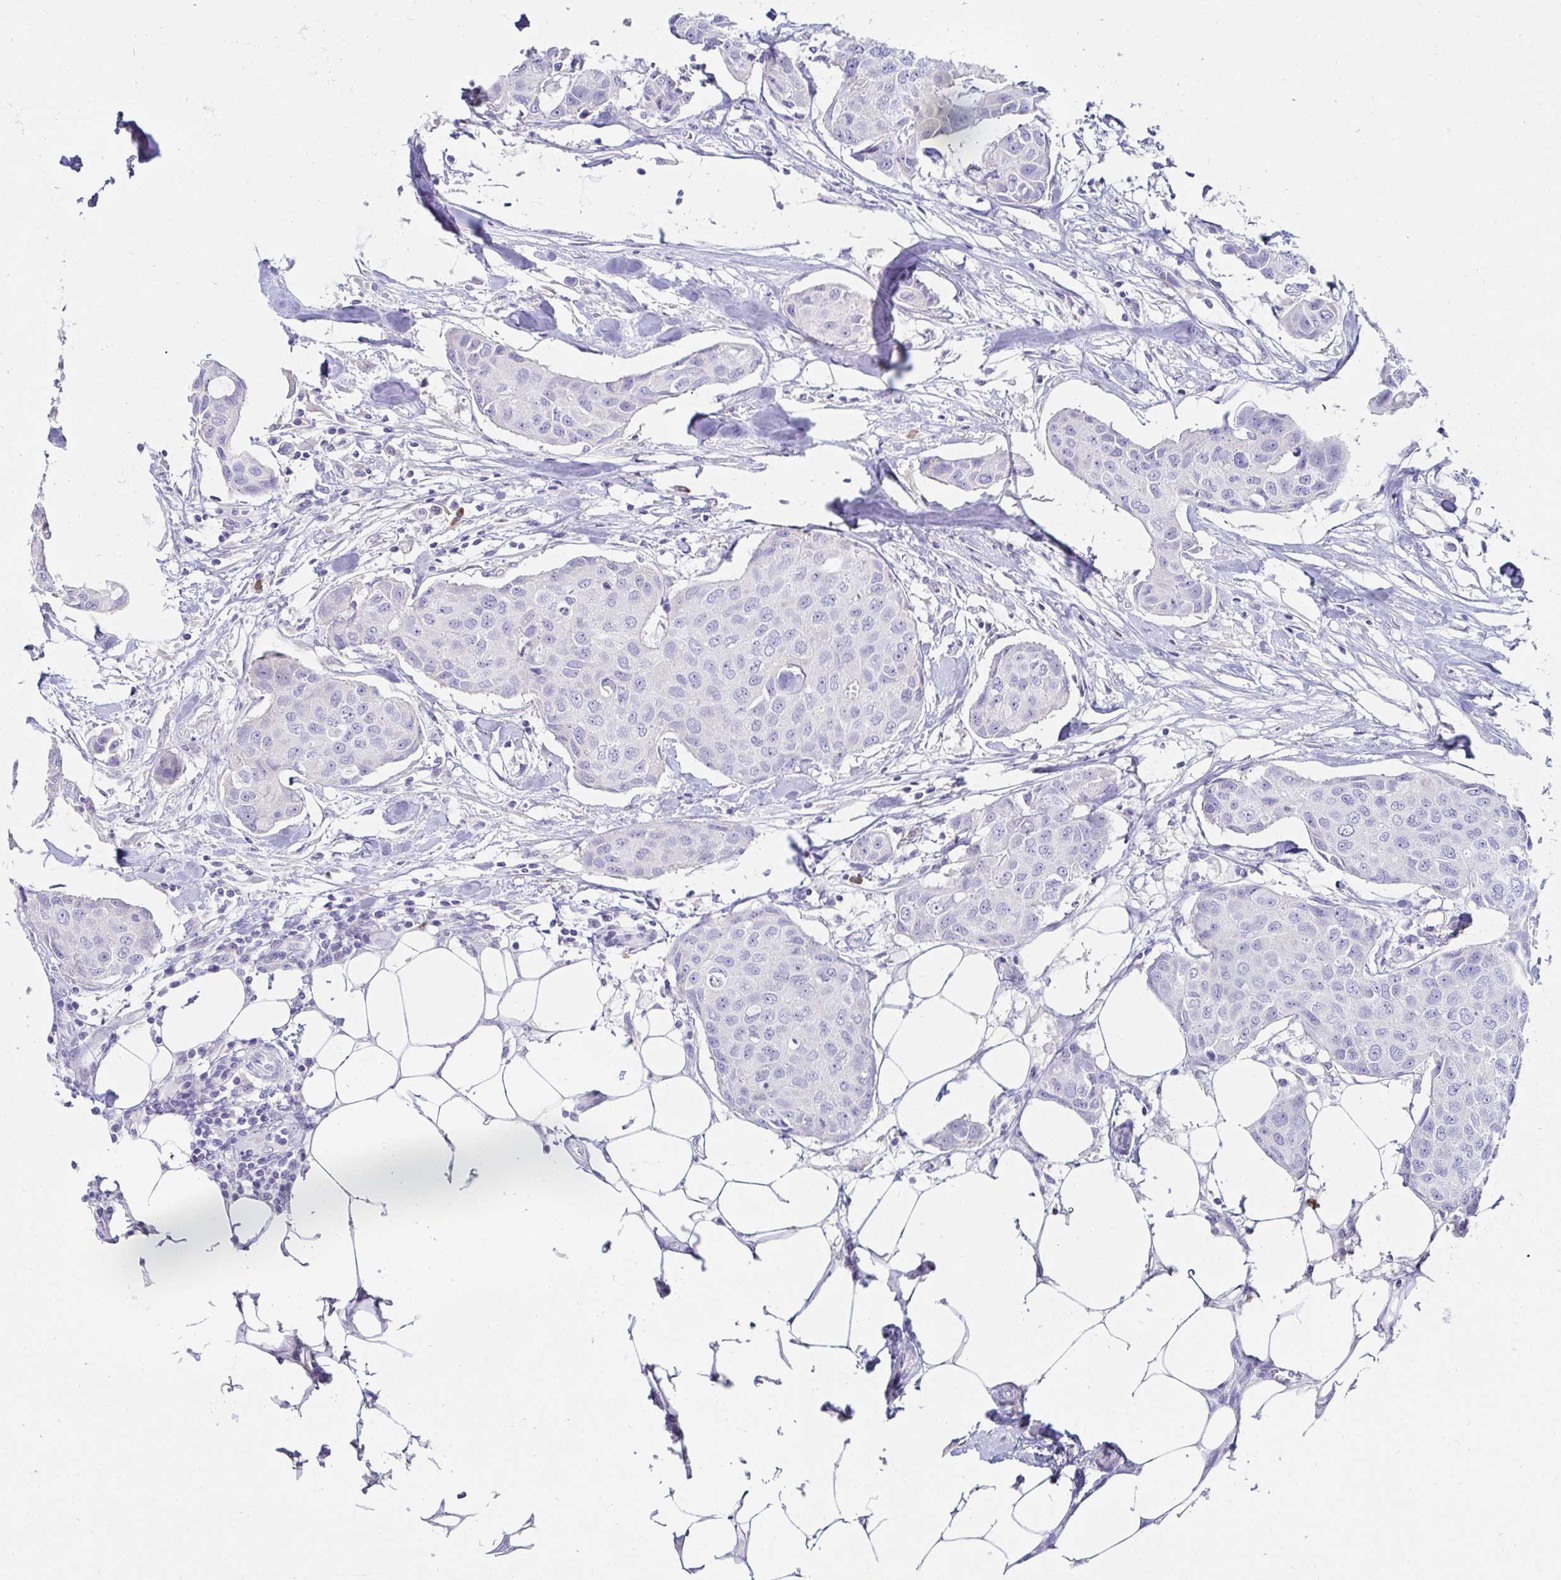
{"staining": {"intensity": "negative", "quantity": "none", "location": "none"}, "tissue": "breast cancer", "cell_type": "Tumor cells", "image_type": "cancer", "snomed": [{"axis": "morphology", "description": "Duct carcinoma"}, {"axis": "topography", "description": "Breast"}, {"axis": "topography", "description": "Lymph node"}], "caption": "This is an immunohistochemistry histopathology image of human breast cancer. There is no expression in tumor cells.", "gene": "C4orf17", "patient": {"sex": "female", "age": 80}}